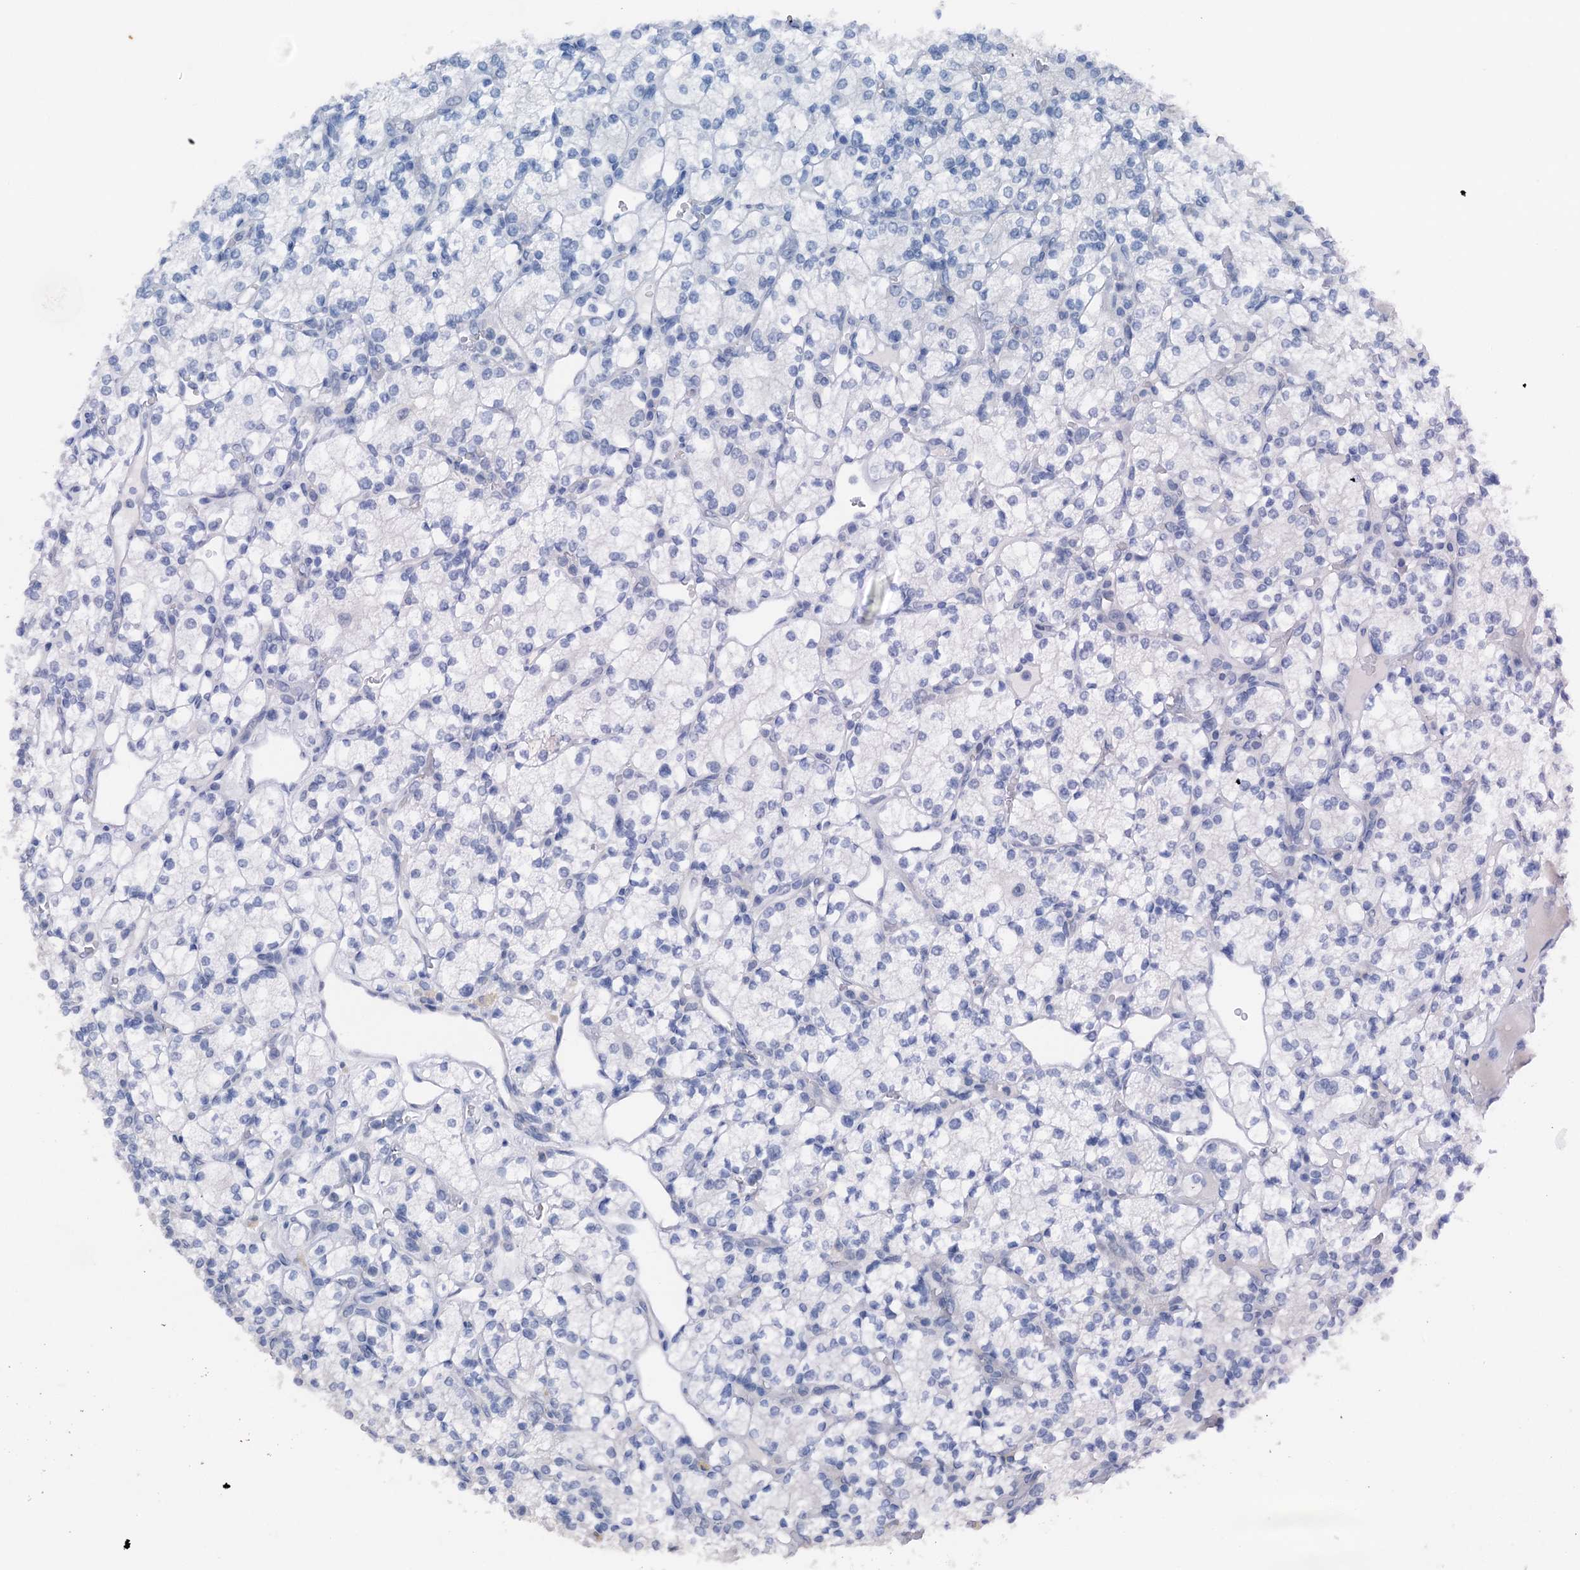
{"staining": {"intensity": "negative", "quantity": "none", "location": "none"}, "tissue": "renal cancer", "cell_type": "Tumor cells", "image_type": "cancer", "snomed": [{"axis": "morphology", "description": "Adenocarcinoma, NOS"}, {"axis": "topography", "description": "Kidney"}], "caption": "The image reveals no staining of tumor cells in renal cancer. (DAB (3,3'-diaminobenzidine) immunohistochemistry (IHC), high magnification).", "gene": "CBLN3", "patient": {"sex": "male", "age": 77}}